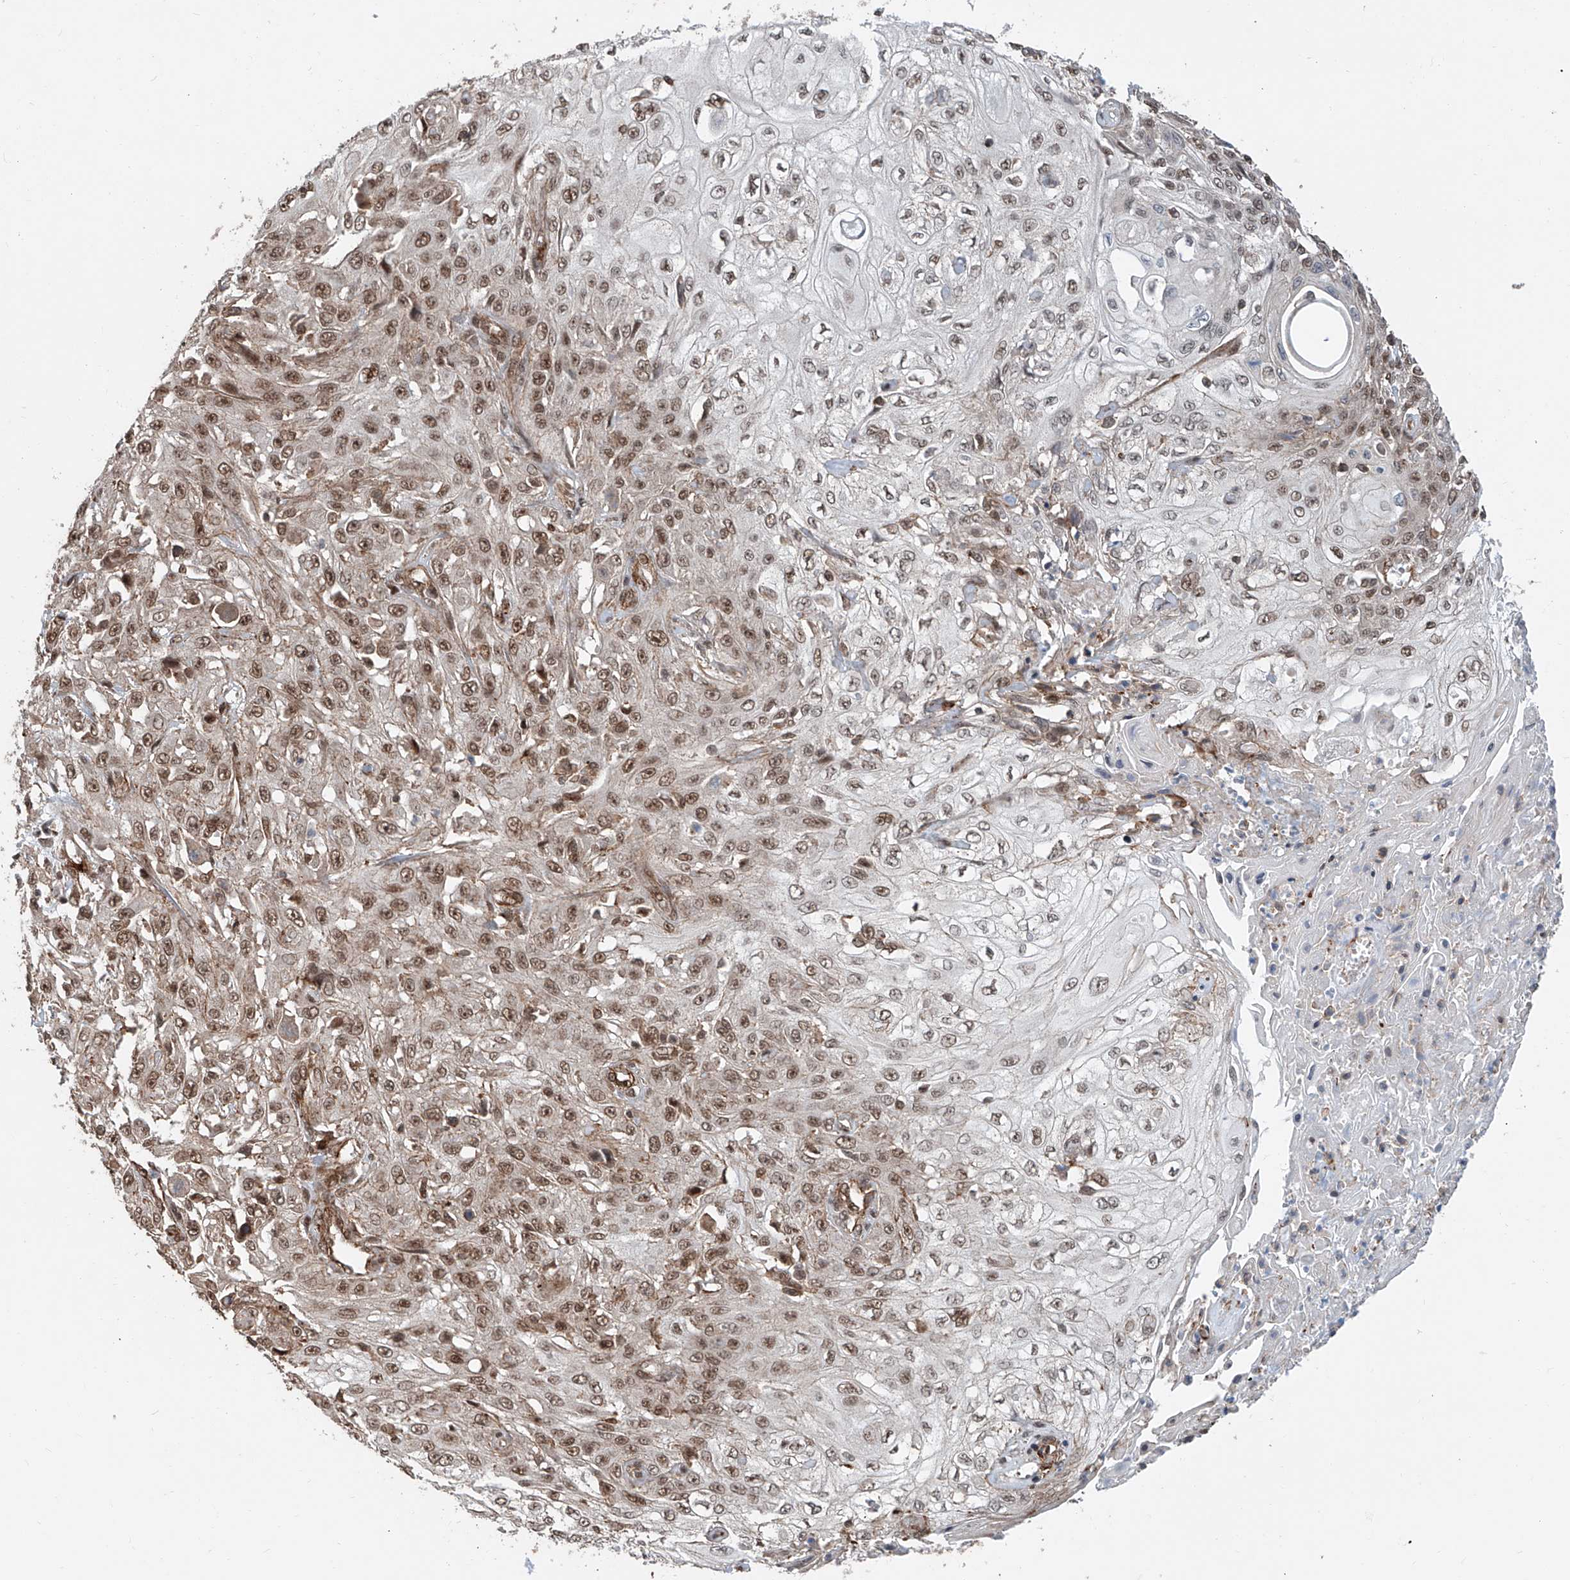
{"staining": {"intensity": "moderate", "quantity": ">75%", "location": "nuclear"}, "tissue": "skin cancer", "cell_type": "Tumor cells", "image_type": "cancer", "snomed": [{"axis": "morphology", "description": "Squamous cell carcinoma, NOS"}, {"axis": "morphology", "description": "Squamous cell carcinoma, metastatic, NOS"}, {"axis": "topography", "description": "Skin"}, {"axis": "topography", "description": "Lymph node"}], "caption": "Tumor cells reveal medium levels of moderate nuclear expression in about >75% of cells in skin cancer.", "gene": "SDE2", "patient": {"sex": "male", "age": 75}}